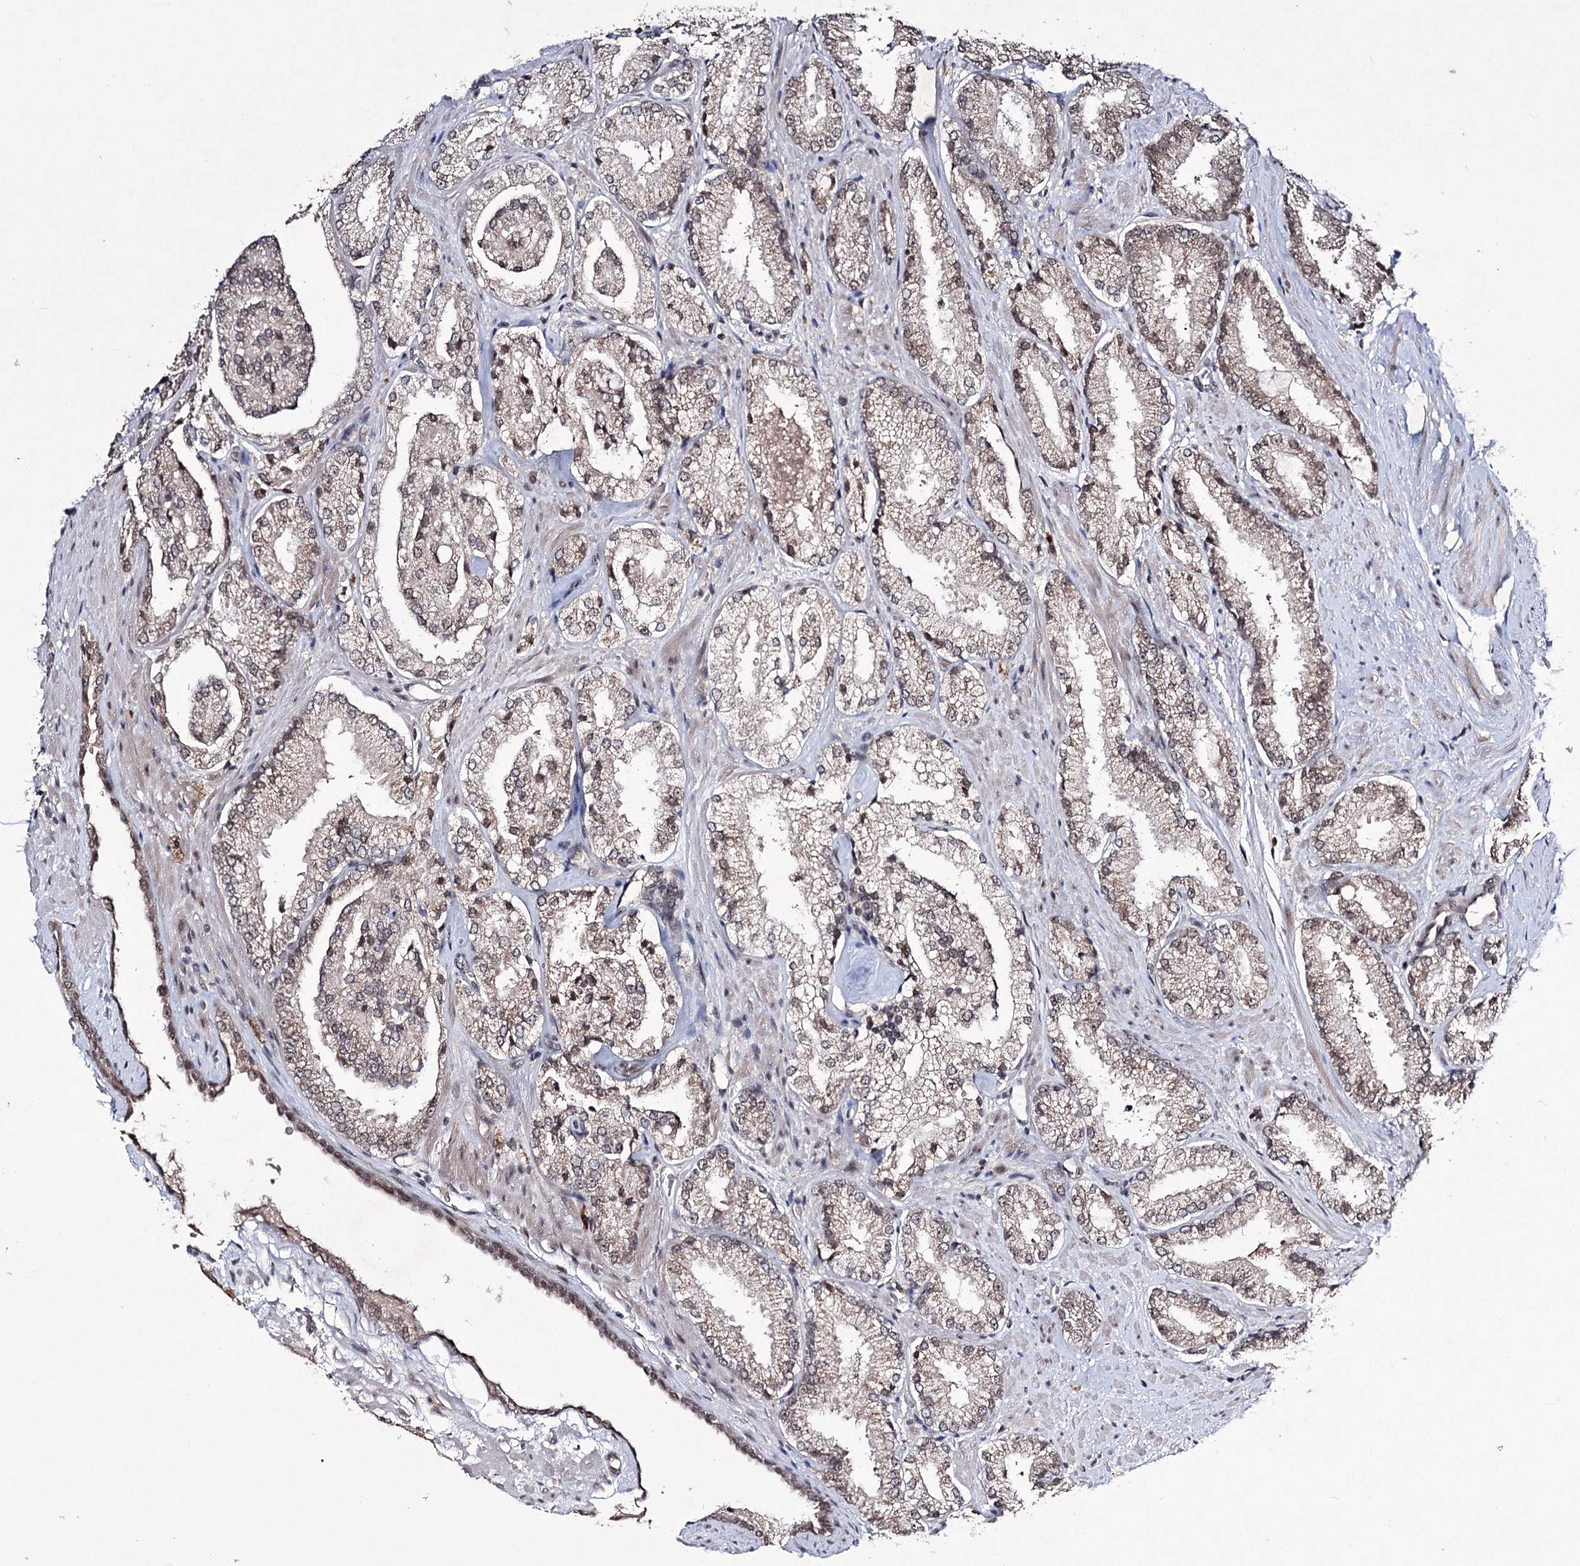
{"staining": {"intensity": "weak", "quantity": "25%-75%", "location": "cytoplasmic/membranous,nuclear"}, "tissue": "prostate cancer", "cell_type": "Tumor cells", "image_type": "cancer", "snomed": [{"axis": "morphology", "description": "Adenocarcinoma, High grade"}, {"axis": "topography", "description": "Prostate"}], "caption": "Brown immunohistochemical staining in prostate cancer shows weak cytoplasmic/membranous and nuclear expression in about 25%-75% of tumor cells.", "gene": "VGLL4", "patient": {"sex": "male", "age": 73}}